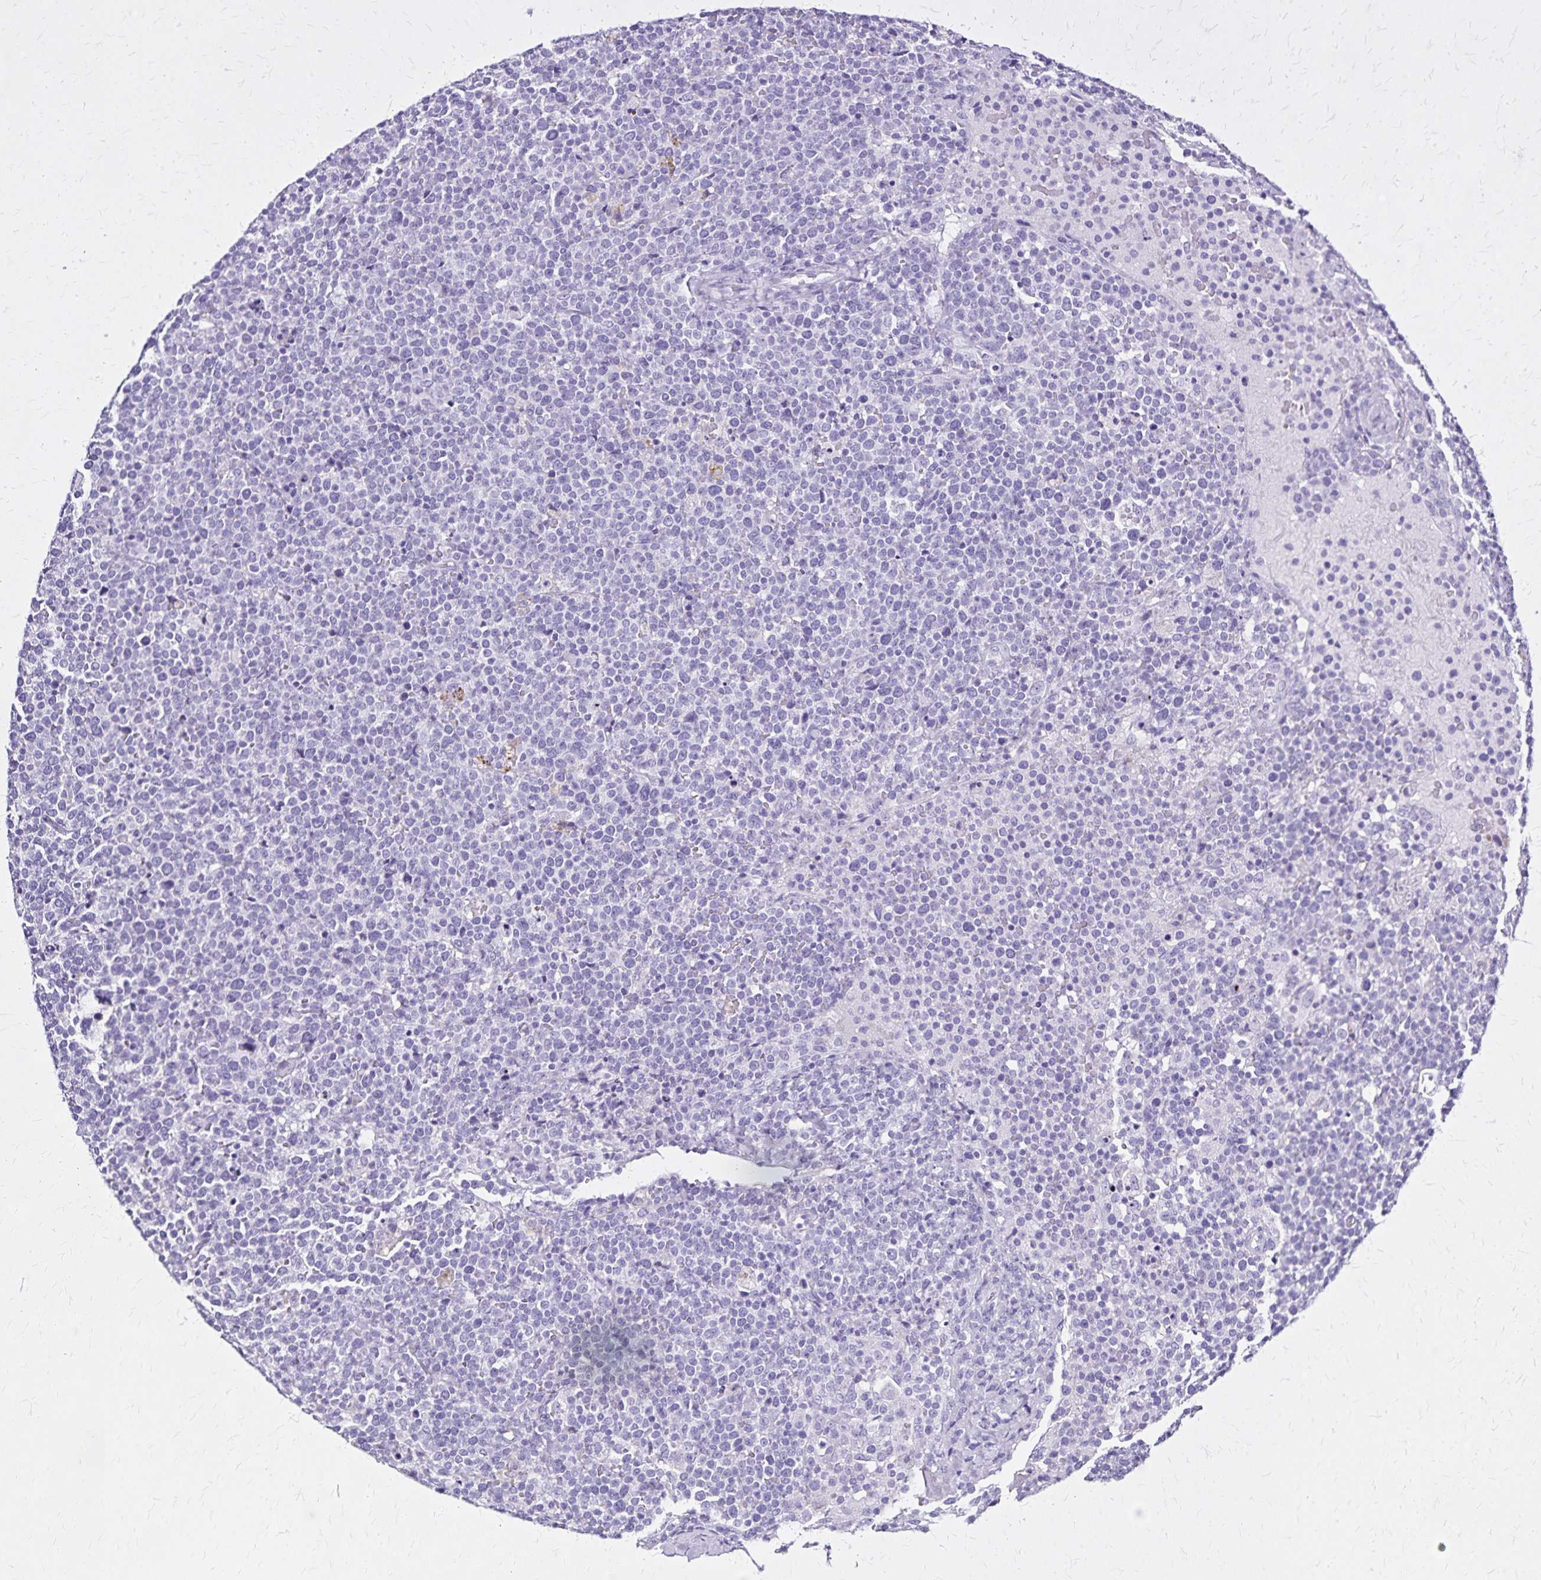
{"staining": {"intensity": "negative", "quantity": "none", "location": "none"}, "tissue": "lymphoma", "cell_type": "Tumor cells", "image_type": "cancer", "snomed": [{"axis": "morphology", "description": "Malignant lymphoma, non-Hodgkin's type, High grade"}, {"axis": "topography", "description": "Lymph node"}], "caption": "Photomicrograph shows no significant protein expression in tumor cells of lymphoma.", "gene": "KRT2", "patient": {"sex": "male", "age": 61}}